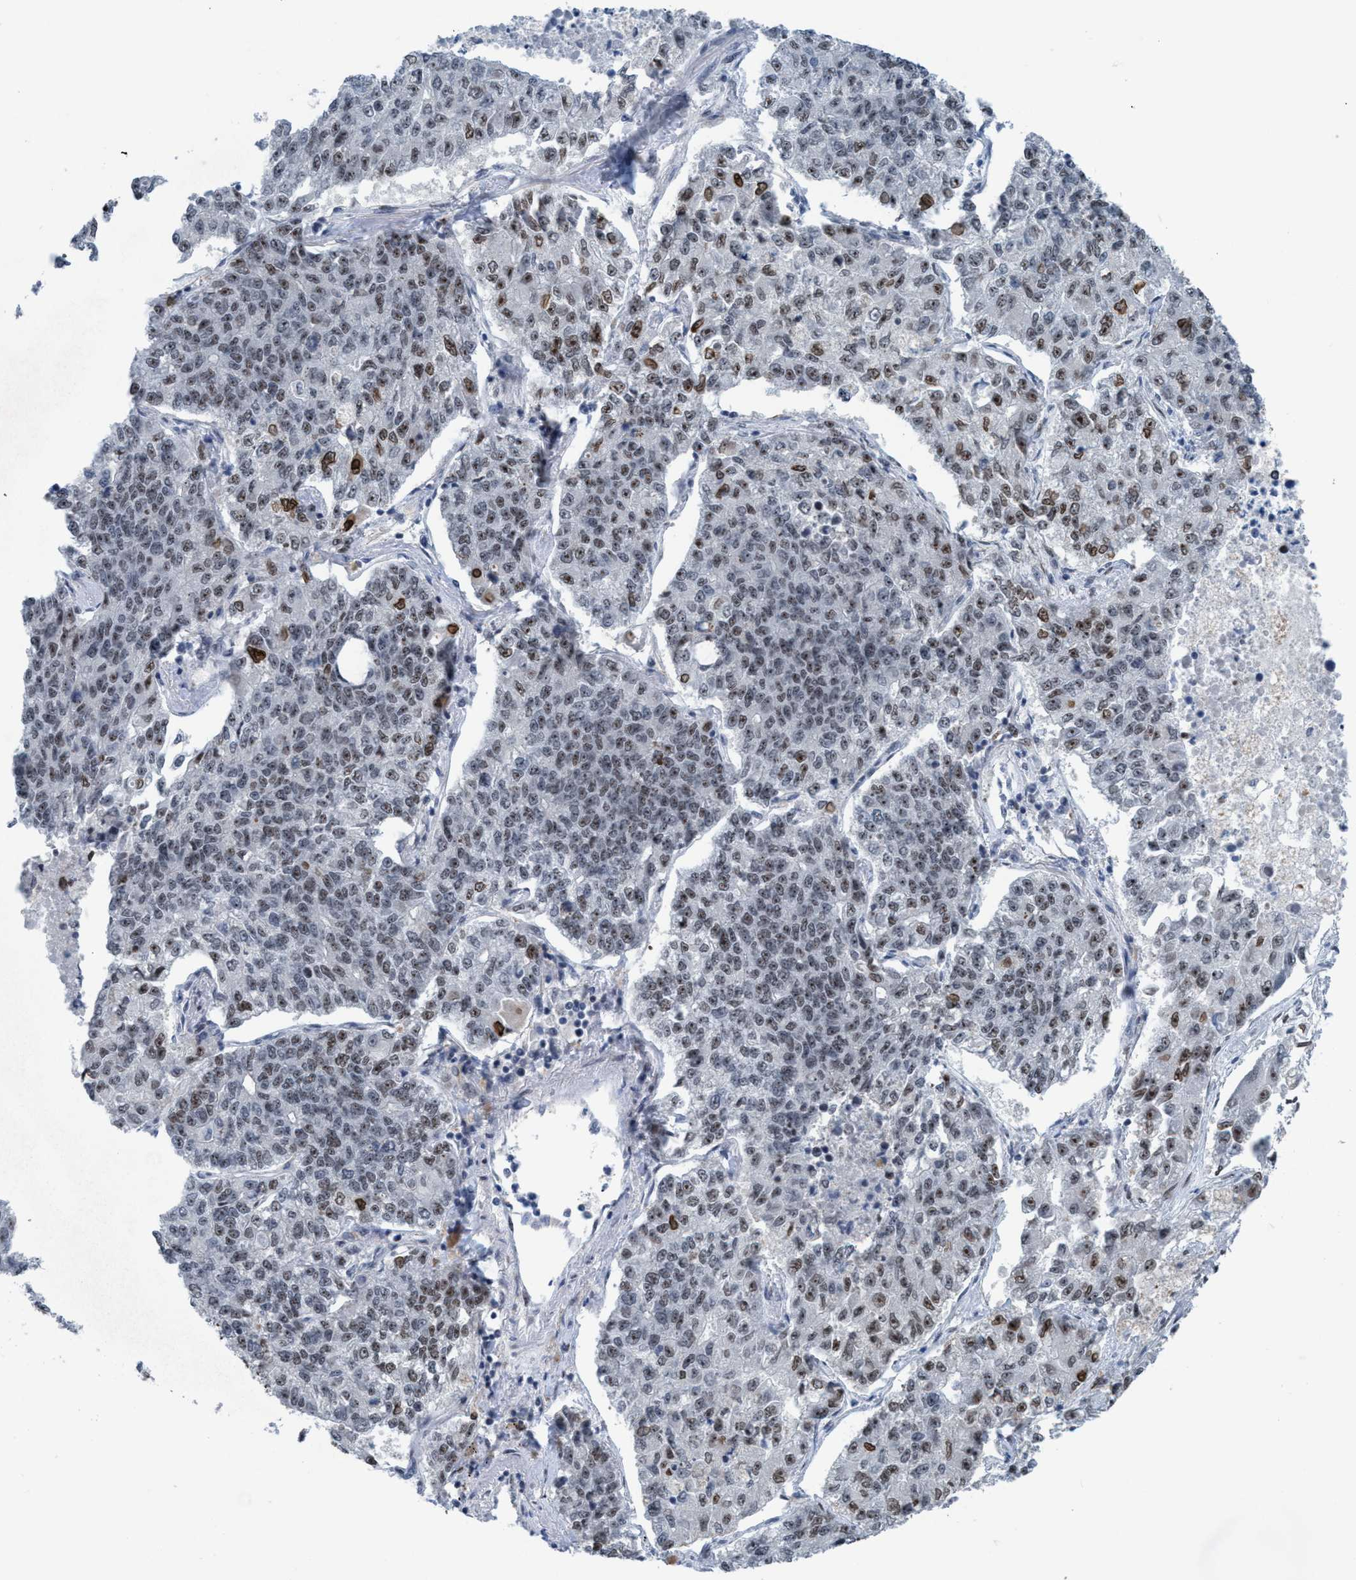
{"staining": {"intensity": "moderate", "quantity": "<25%", "location": "nuclear"}, "tissue": "lung cancer", "cell_type": "Tumor cells", "image_type": "cancer", "snomed": [{"axis": "morphology", "description": "Adenocarcinoma, NOS"}, {"axis": "topography", "description": "Lung"}], "caption": "Immunohistochemistry staining of lung cancer (adenocarcinoma), which demonstrates low levels of moderate nuclear positivity in about <25% of tumor cells indicating moderate nuclear protein staining. The staining was performed using DAB (3,3'-diaminobenzidine) (brown) for protein detection and nuclei were counterstained in hematoxylin (blue).", "gene": "CWC27", "patient": {"sex": "male", "age": 49}}